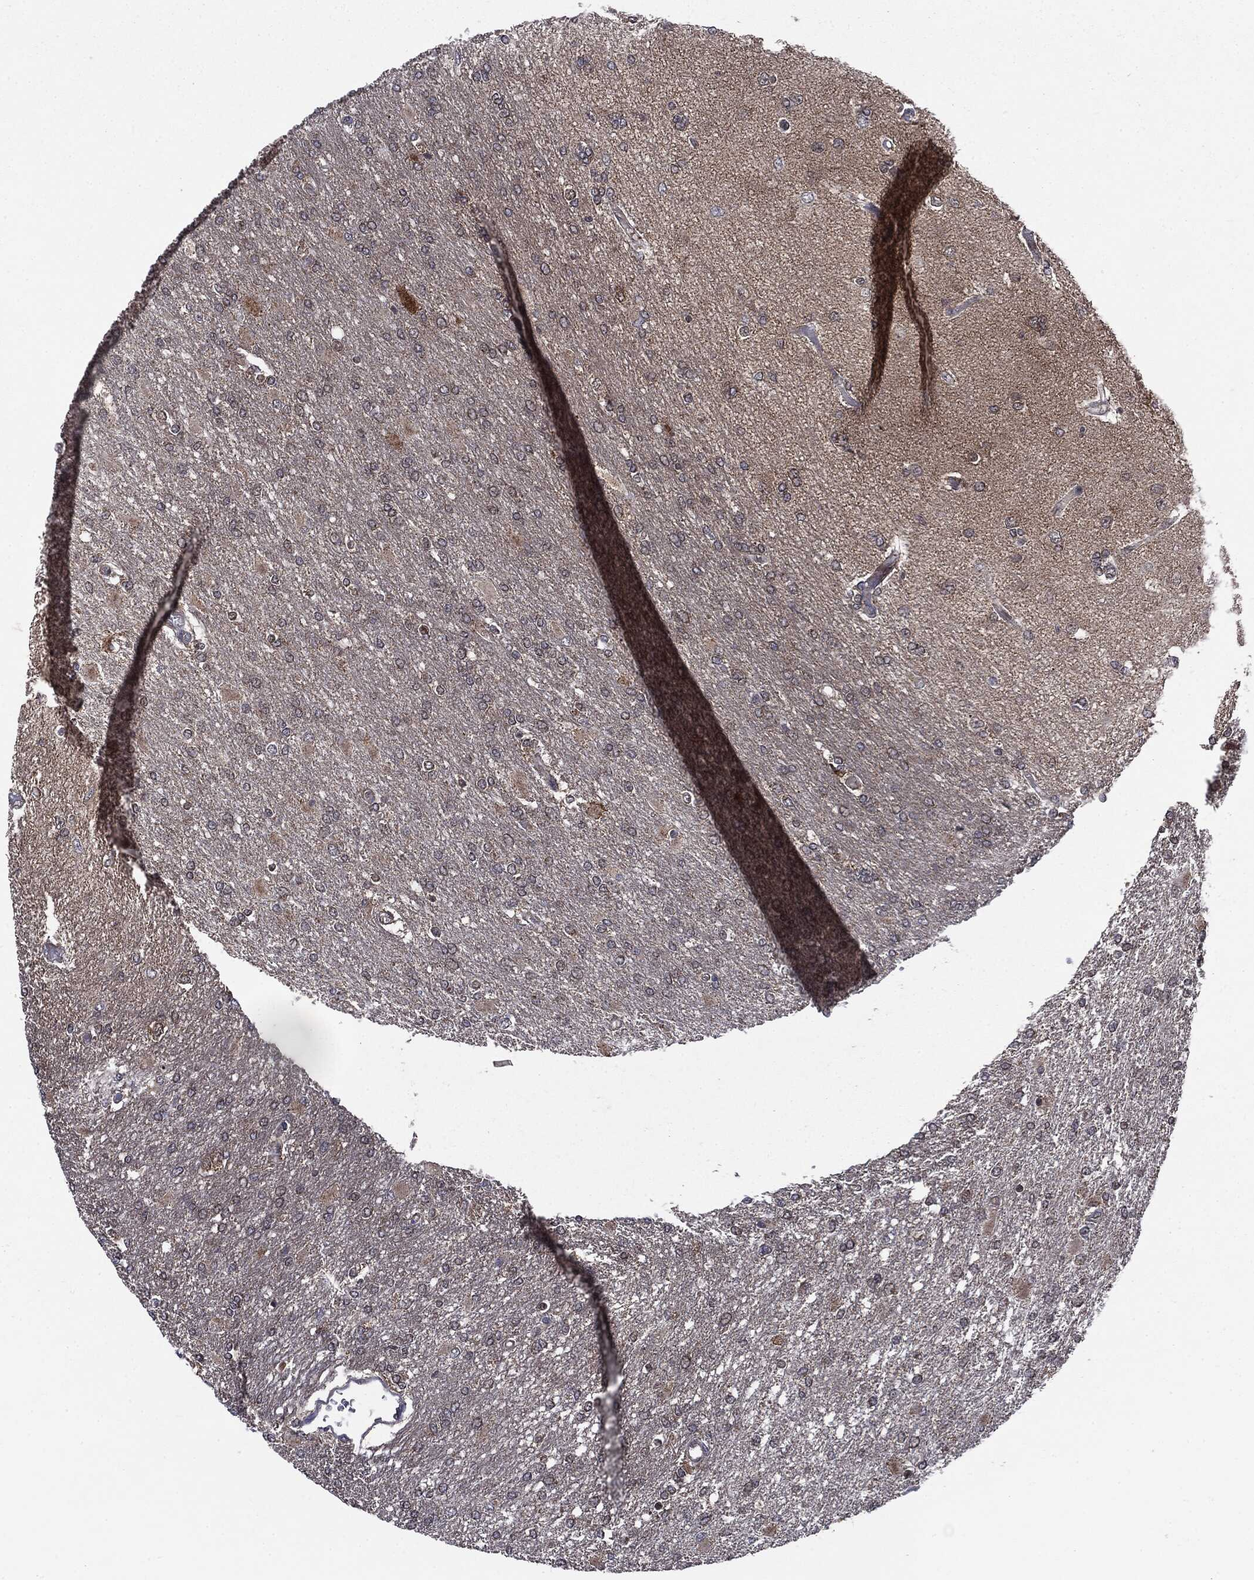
{"staining": {"intensity": "negative", "quantity": "none", "location": "none"}, "tissue": "glioma", "cell_type": "Tumor cells", "image_type": "cancer", "snomed": [{"axis": "morphology", "description": "Glioma, malignant, High grade"}, {"axis": "topography", "description": "Cerebral cortex"}], "caption": "Tumor cells are negative for brown protein staining in malignant glioma (high-grade).", "gene": "PTPA", "patient": {"sex": "male", "age": 79}}